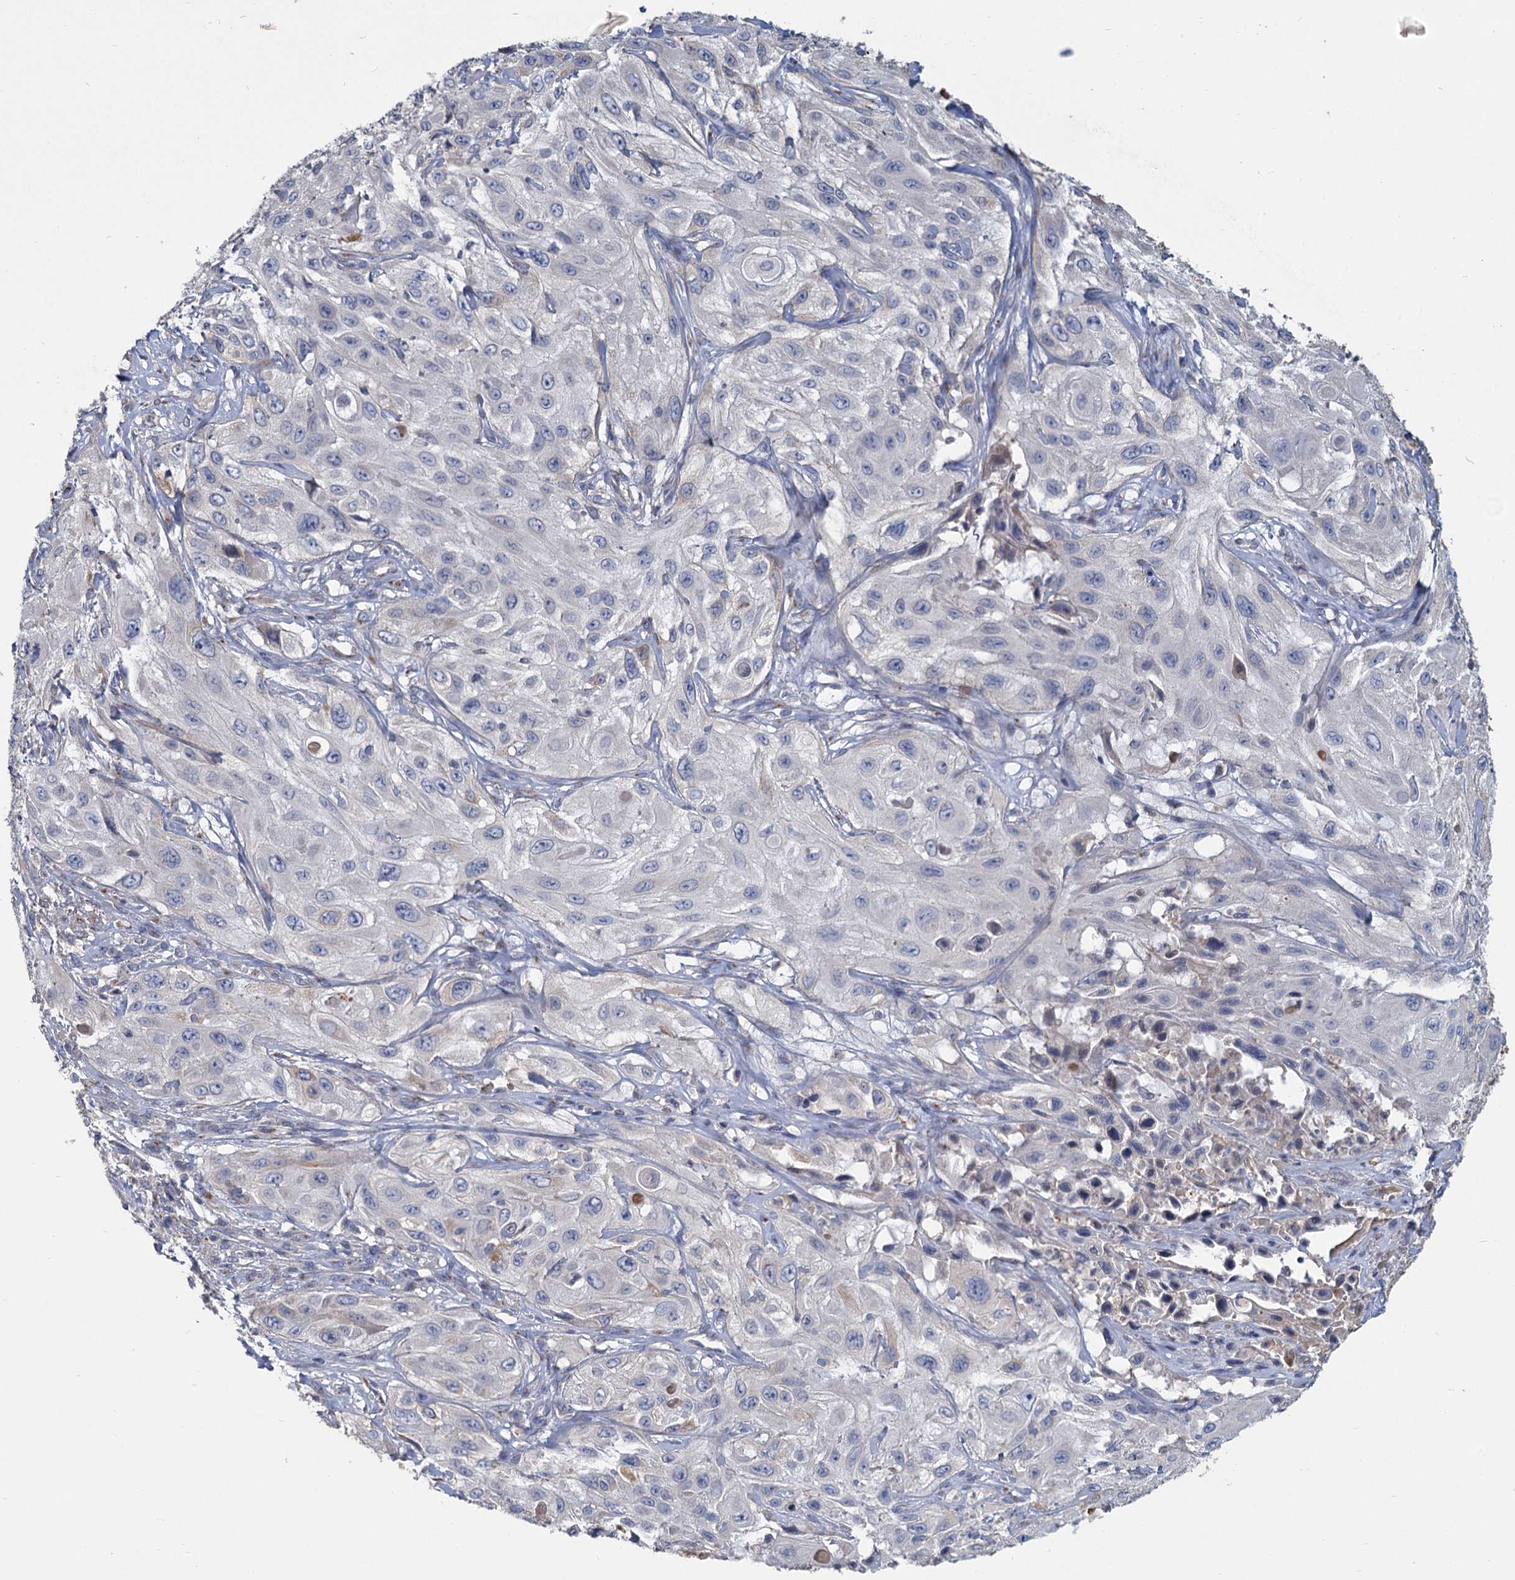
{"staining": {"intensity": "negative", "quantity": "none", "location": "none"}, "tissue": "cervical cancer", "cell_type": "Tumor cells", "image_type": "cancer", "snomed": [{"axis": "morphology", "description": "Squamous cell carcinoma, NOS"}, {"axis": "topography", "description": "Cervix"}], "caption": "Tumor cells show no significant expression in cervical cancer.", "gene": "HES2", "patient": {"sex": "female", "age": 42}}